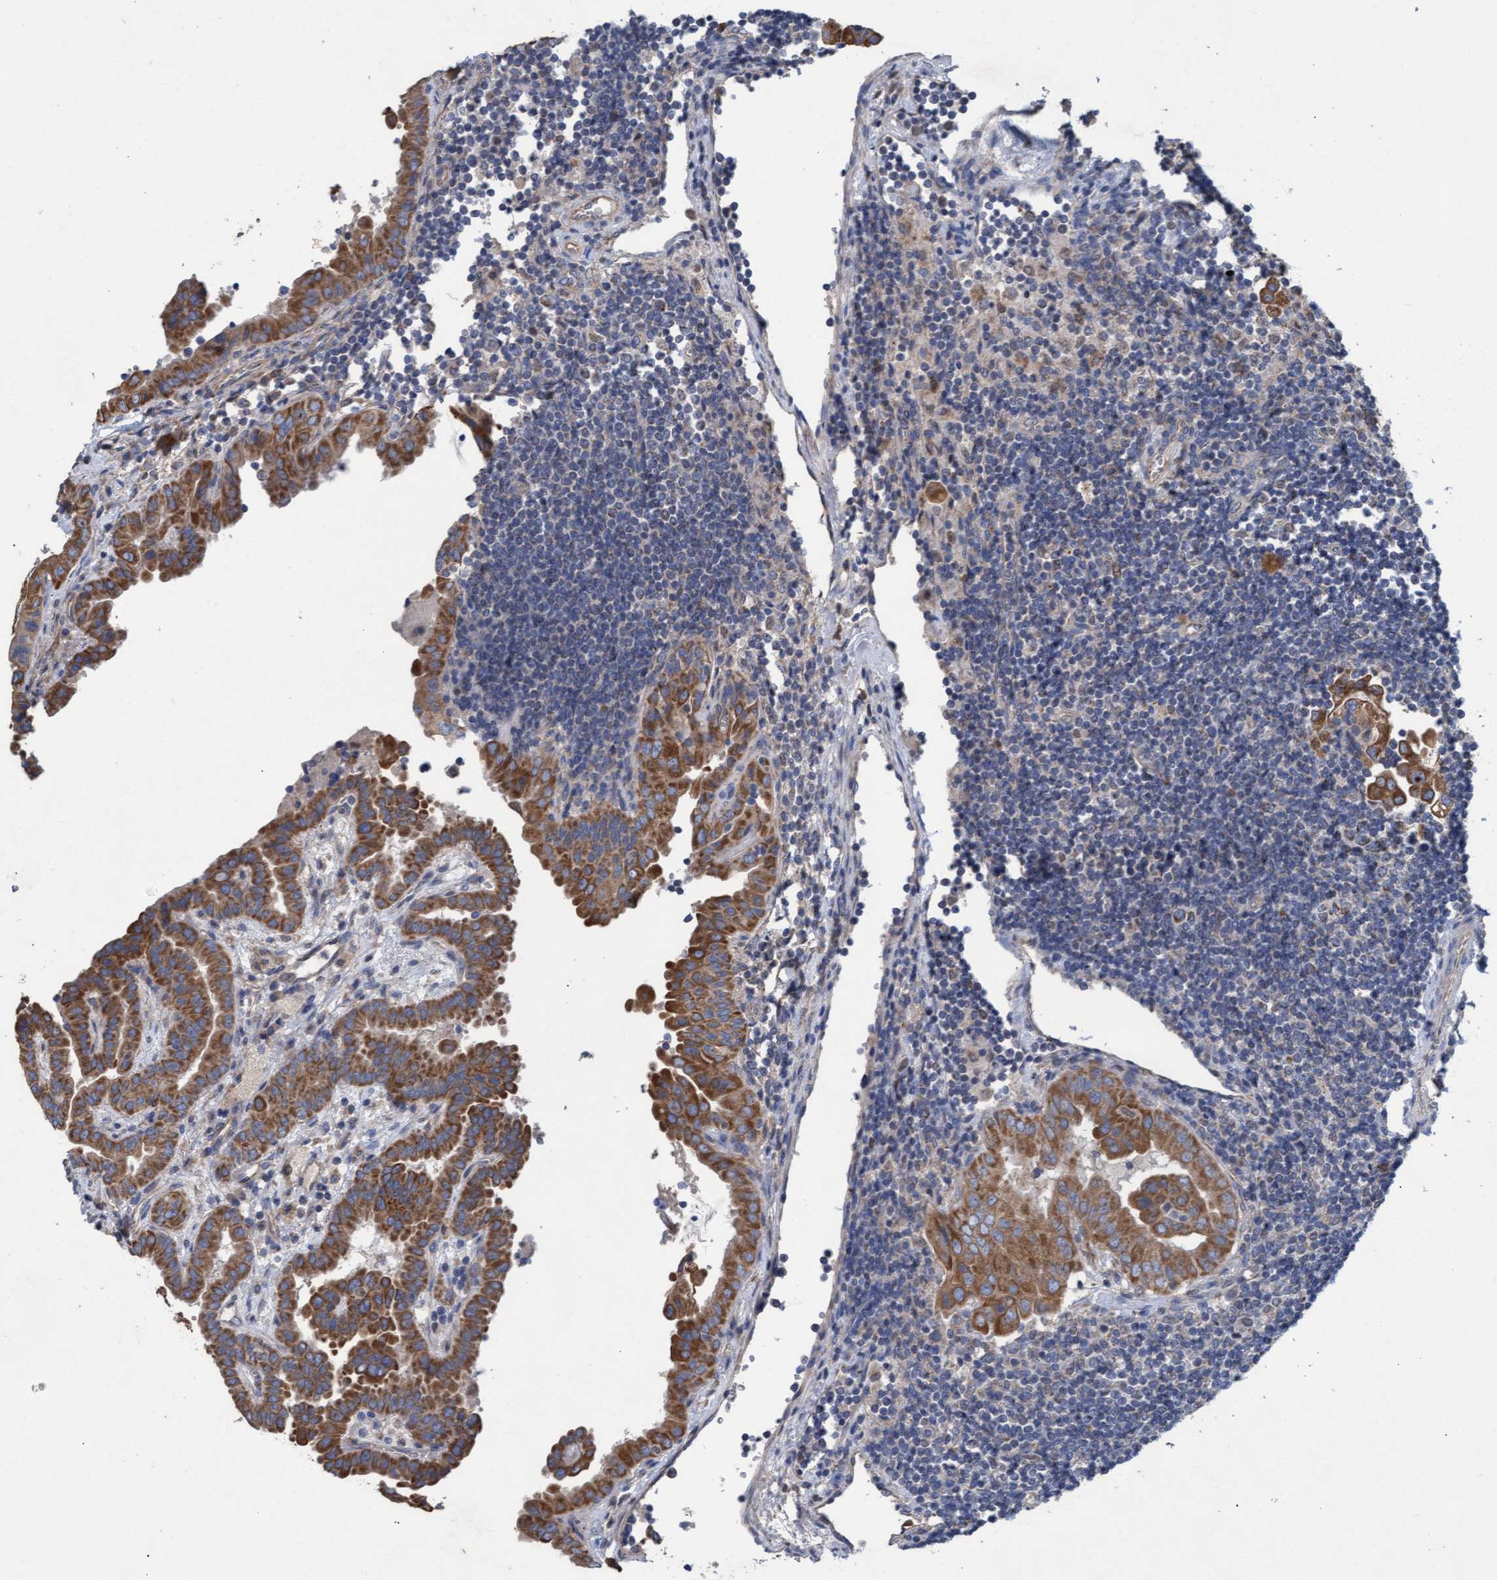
{"staining": {"intensity": "moderate", "quantity": ">75%", "location": "cytoplasmic/membranous"}, "tissue": "thyroid cancer", "cell_type": "Tumor cells", "image_type": "cancer", "snomed": [{"axis": "morphology", "description": "Papillary adenocarcinoma, NOS"}, {"axis": "topography", "description": "Thyroid gland"}], "caption": "Immunohistochemistry of thyroid cancer (papillary adenocarcinoma) shows medium levels of moderate cytoplasmic/membranous expression in approximately >75% of tumor cells.", "gene": "MRPL38", "patient": {"sex": "male", "age": 33}}